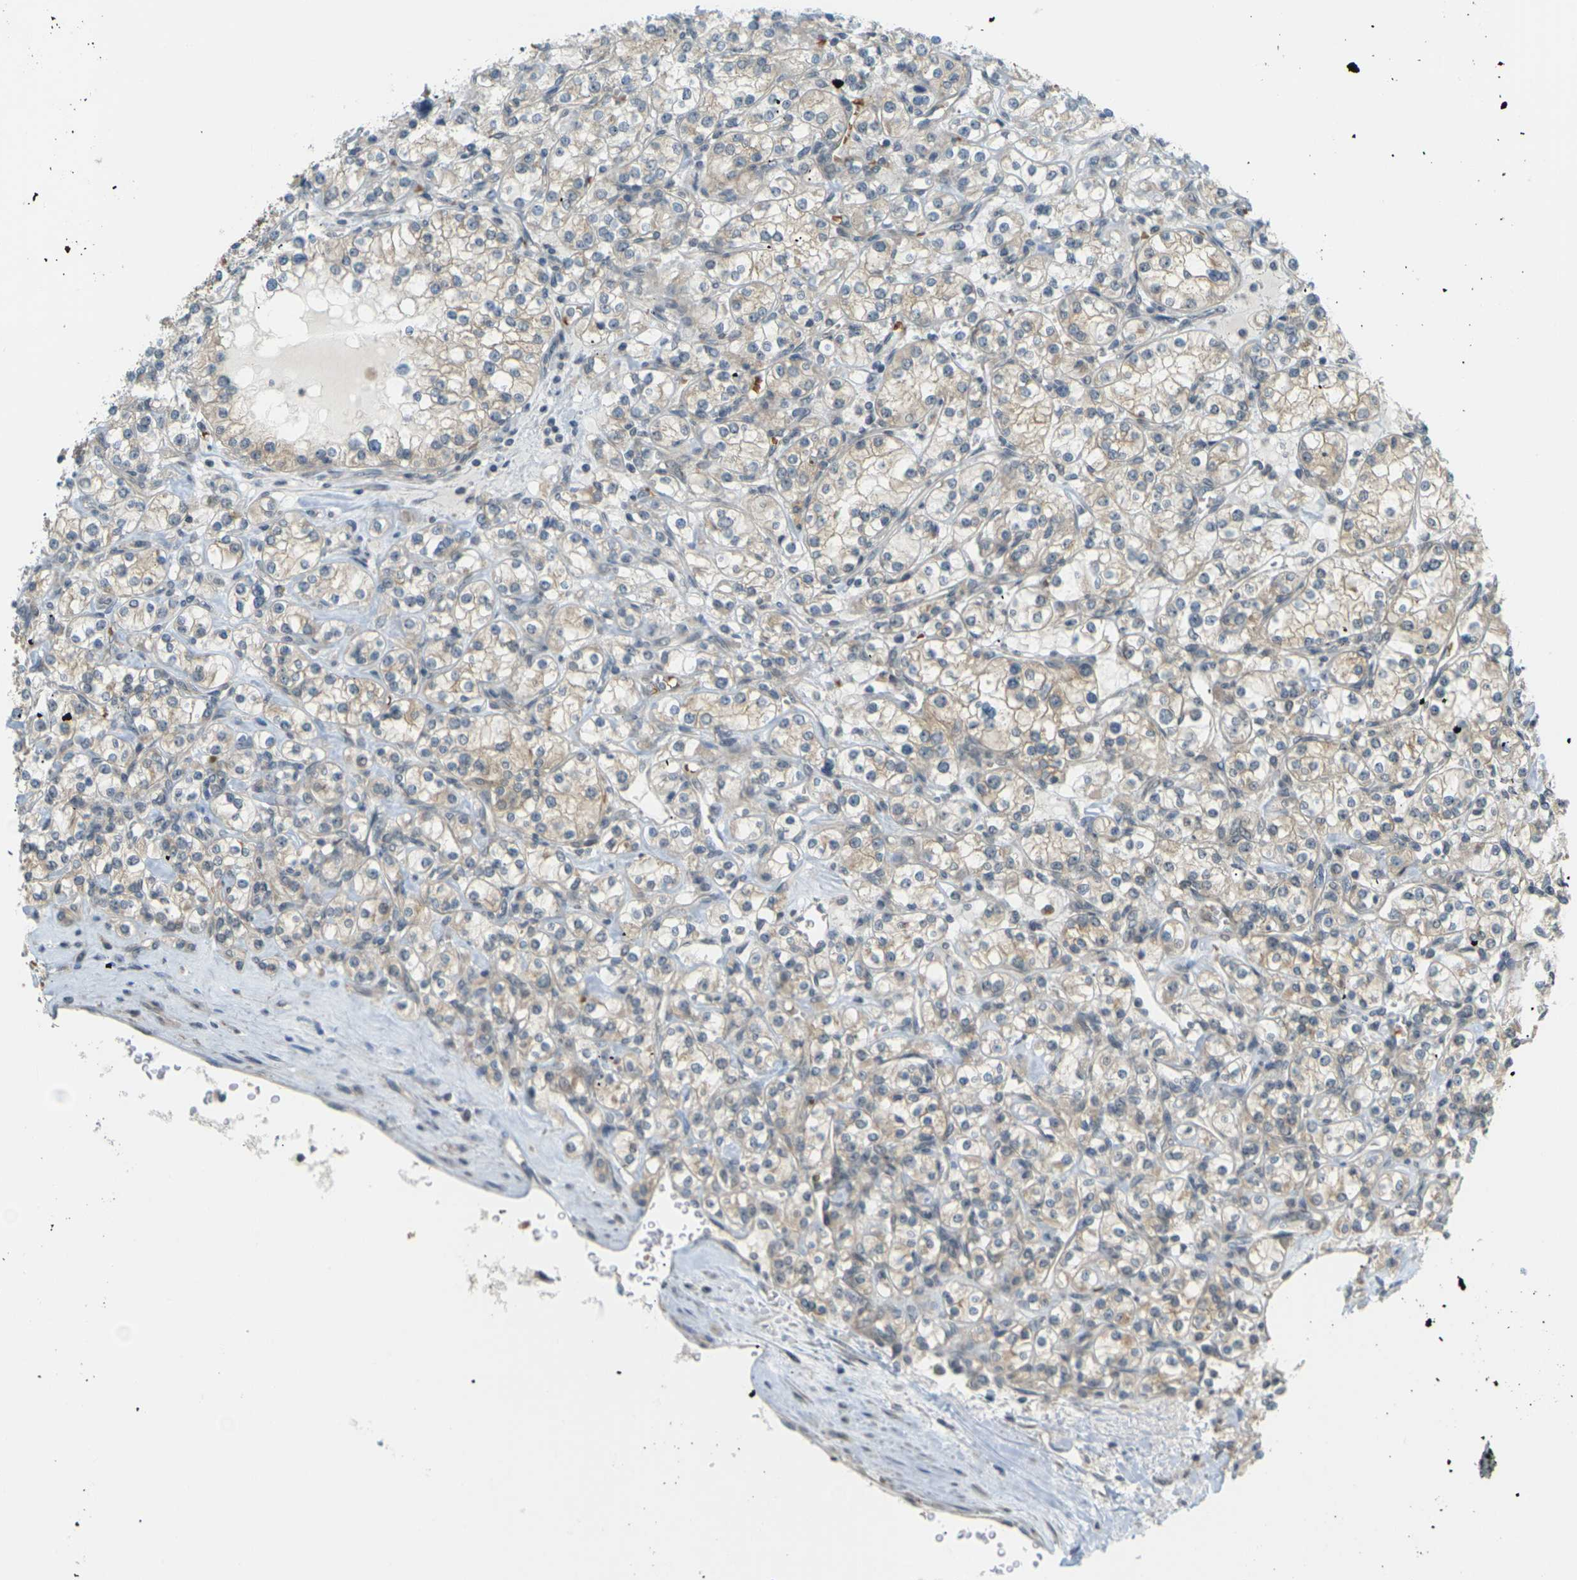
{"staining": {"intensity": "weak", "quantity": ">75%", "location": "cytoplasmic/membranous"}, "tissue": "renal cancer", "cell_type": "Tumor cells", "image_type": "cancer", "snomed": [{"axis": "morphology", "description": "Adenocarcinoma, NOS"}, {"axis": "topography", "description": "Kidney"}], "caption": "Human renal cancer (adenocarcinoma) stained with a brown dye displays weak cytoplasmic/membranous positive positivity in about >75% of tumor cells.", "gene": "SOCS6", "patient": {"sex": "male", "age": 77}}